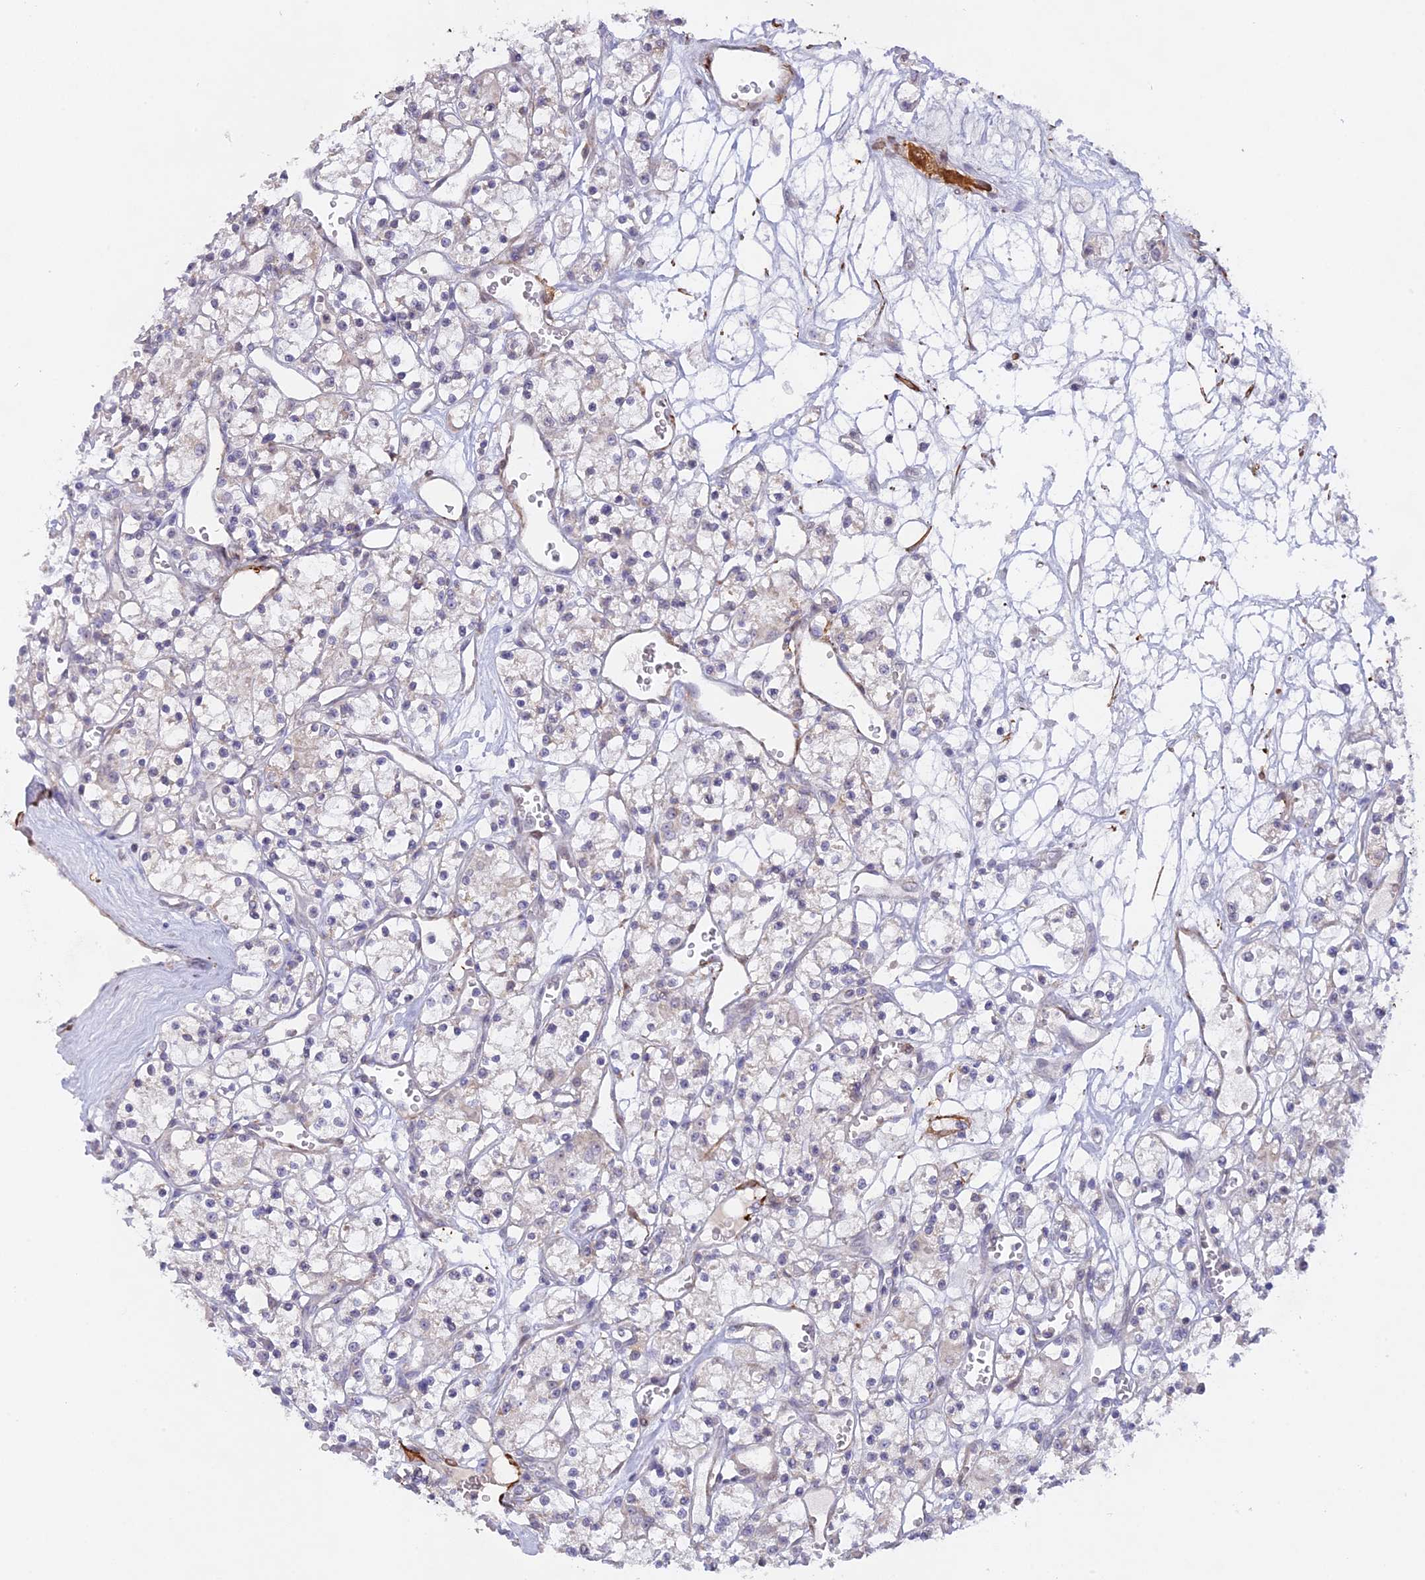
{"staining": {"intensity": "negative", "quantity": "none", "location": "none"}, "tissue": "renal cancer", "cell_type": "Tumor cells", "image_type": "cancer", "snomed": [{"axis": "morphology", "description": "Adenocarcinoma, NOS"}, {"axis": "topography", "description": "Kidney"}], "caption": "Tumor cells show no significant positivity in renal adenocarcinoma.", "gene": "CCDC154", "patient": {"sex": "female", "age": 59}}